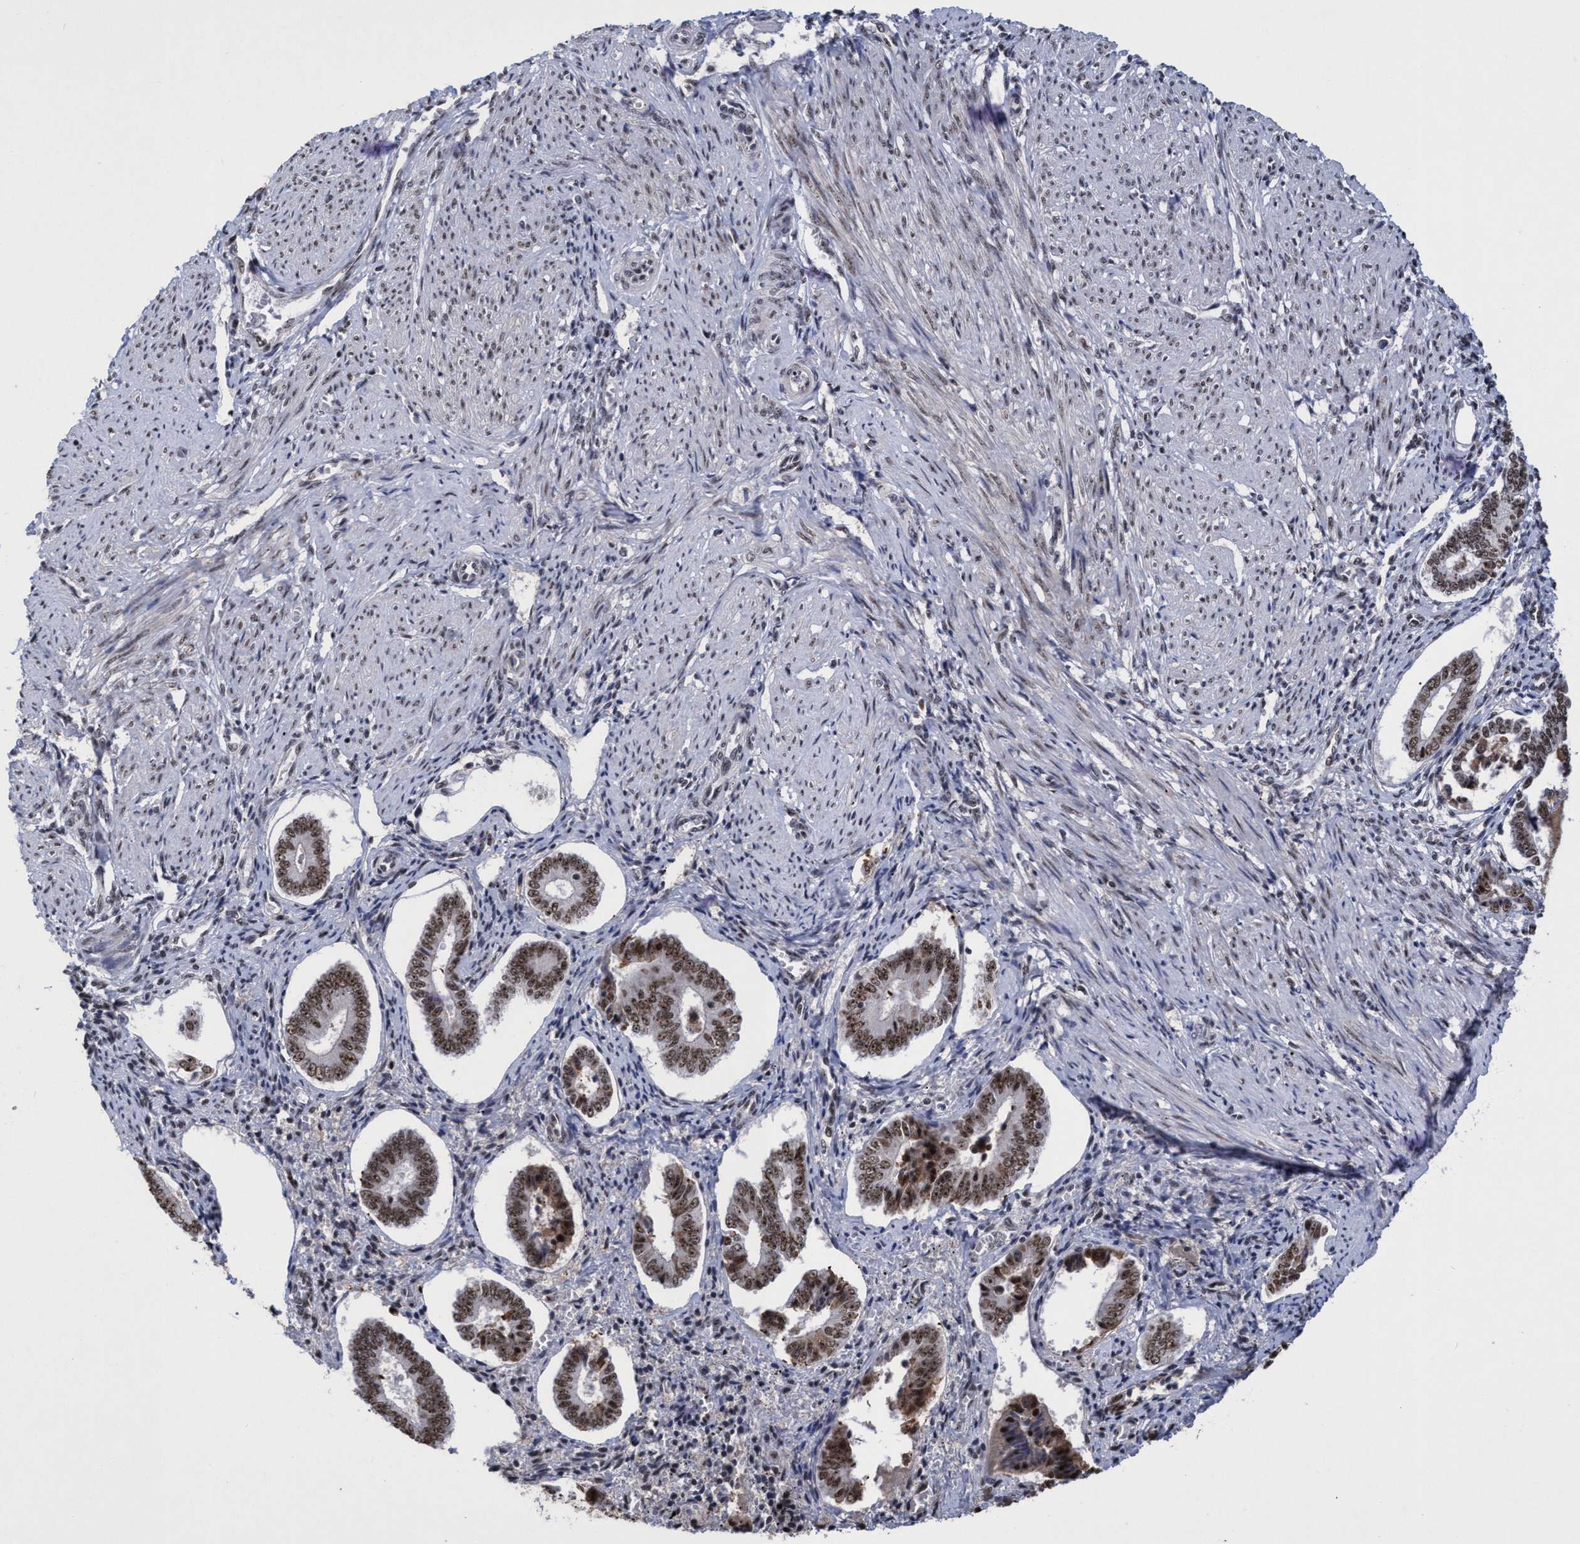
{"staining": {"intensity": "moderate", "quantity": ">75%", "location": "nuclear"}, "tissue": "endometrium", "cell_type": "Cells in endometrial stroma", "image_type": "normal", "snomed": [{"axis": "morphology", "description": "Normal tissue, NOS"}, {"axis": "topography", "description": "Endometrium"}], "caption": "Endometrium stained for a protein shows moderate nuclear positivity in cells in endometrial stroma.", "gene": "EFCAB10", "patient": {"sex": "female", "age": 42}}